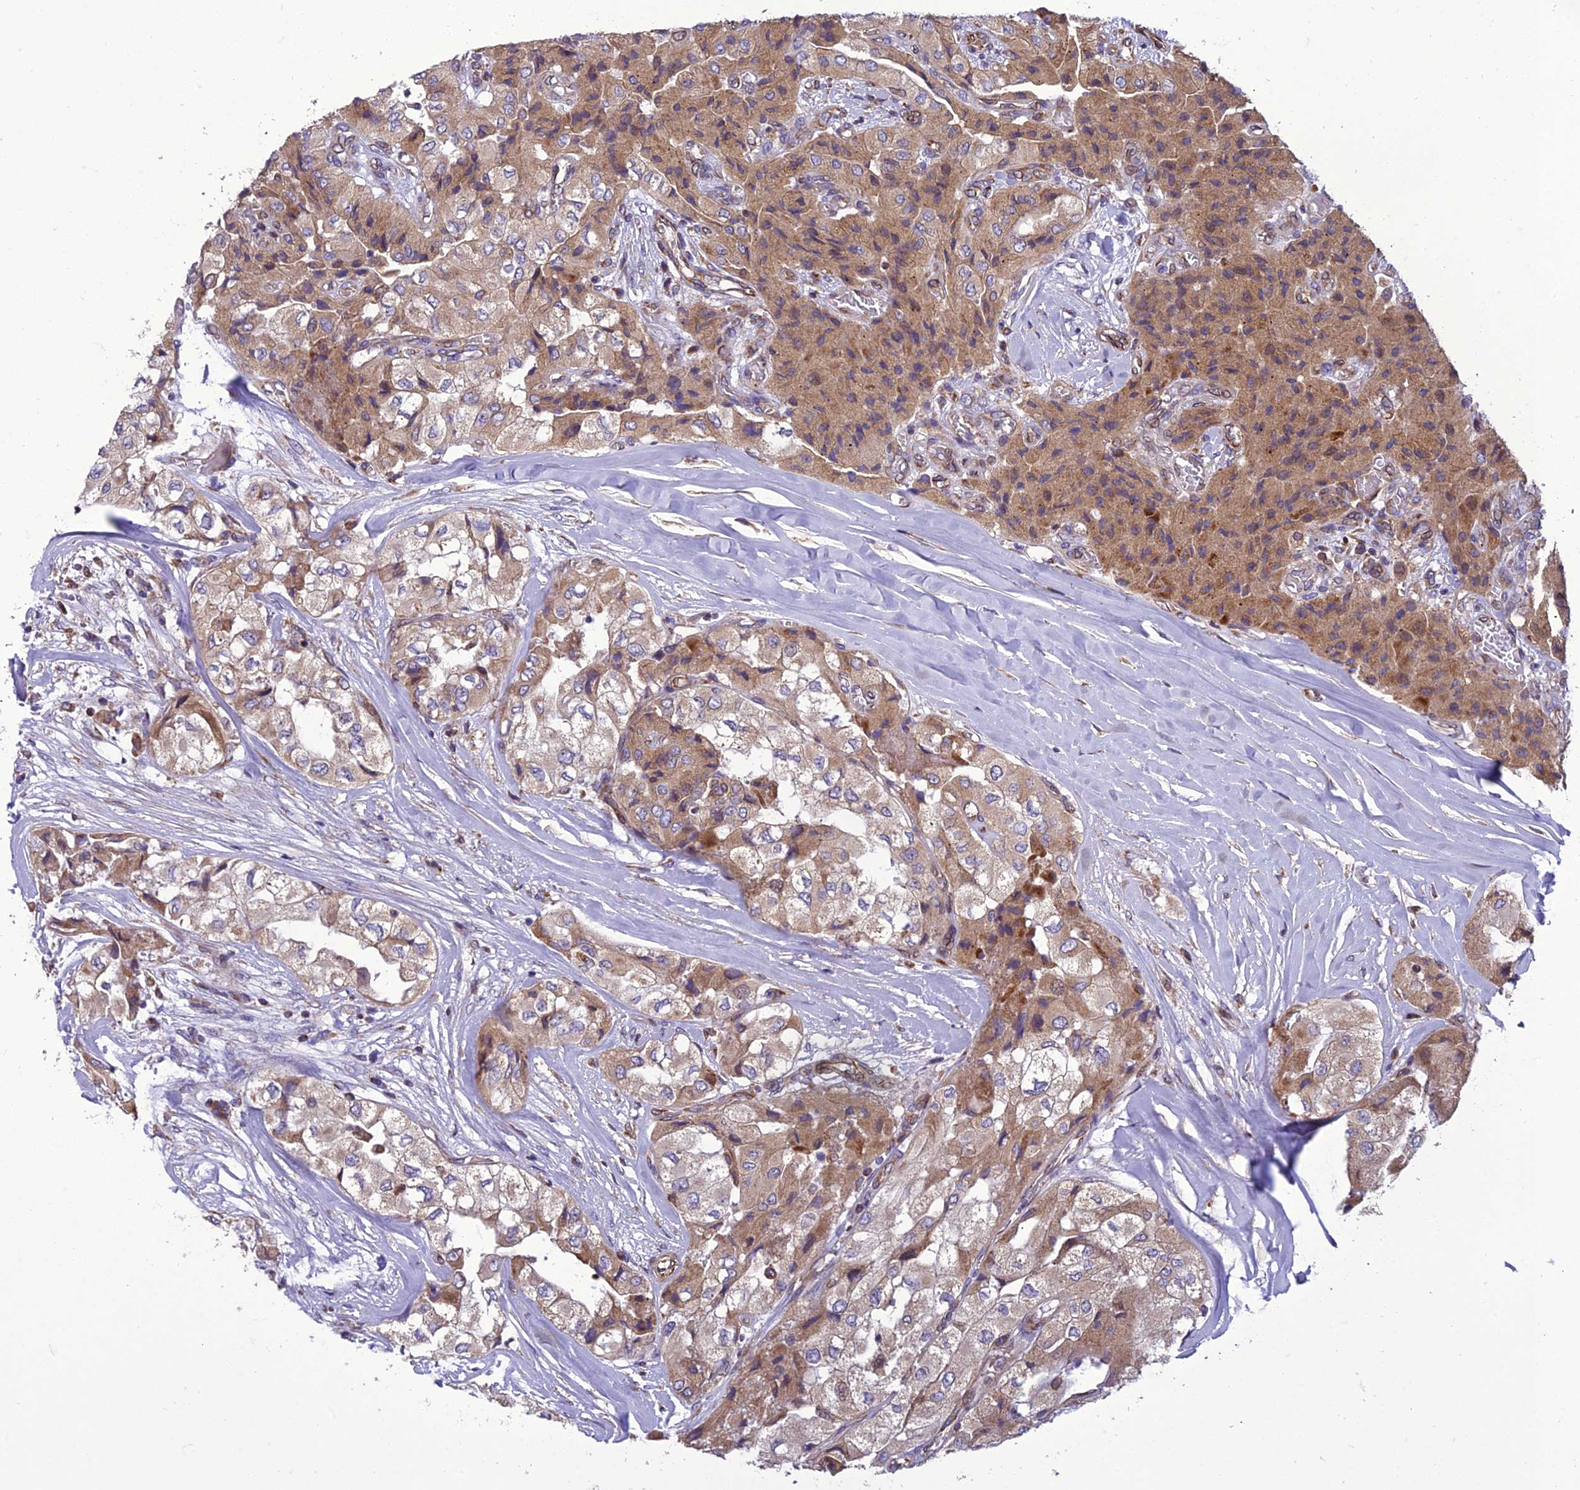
{"staining": {"intensity": "weak", "quantity": ">75%", "location": "cytoplasmic/membranous"}, "tissue": "head and neck cancer", "cell_type": "Tumor cells", "image_type": "cancer", "snomed": [{"axis": "morphology", "description": "Adenocarcinoma, NOS"}, {"axis": "topography", "description": "Head-Neck"}], "caption": "This micrograph reveals immunohistochemistry (IHC) staining of adenocarcinoma (head and neck), with low weak cytoplasmic/membranous staining in about >75% of tumor cells.", "gene": "GIMAP1", "patient": {"sex": "male", "age": 66}}